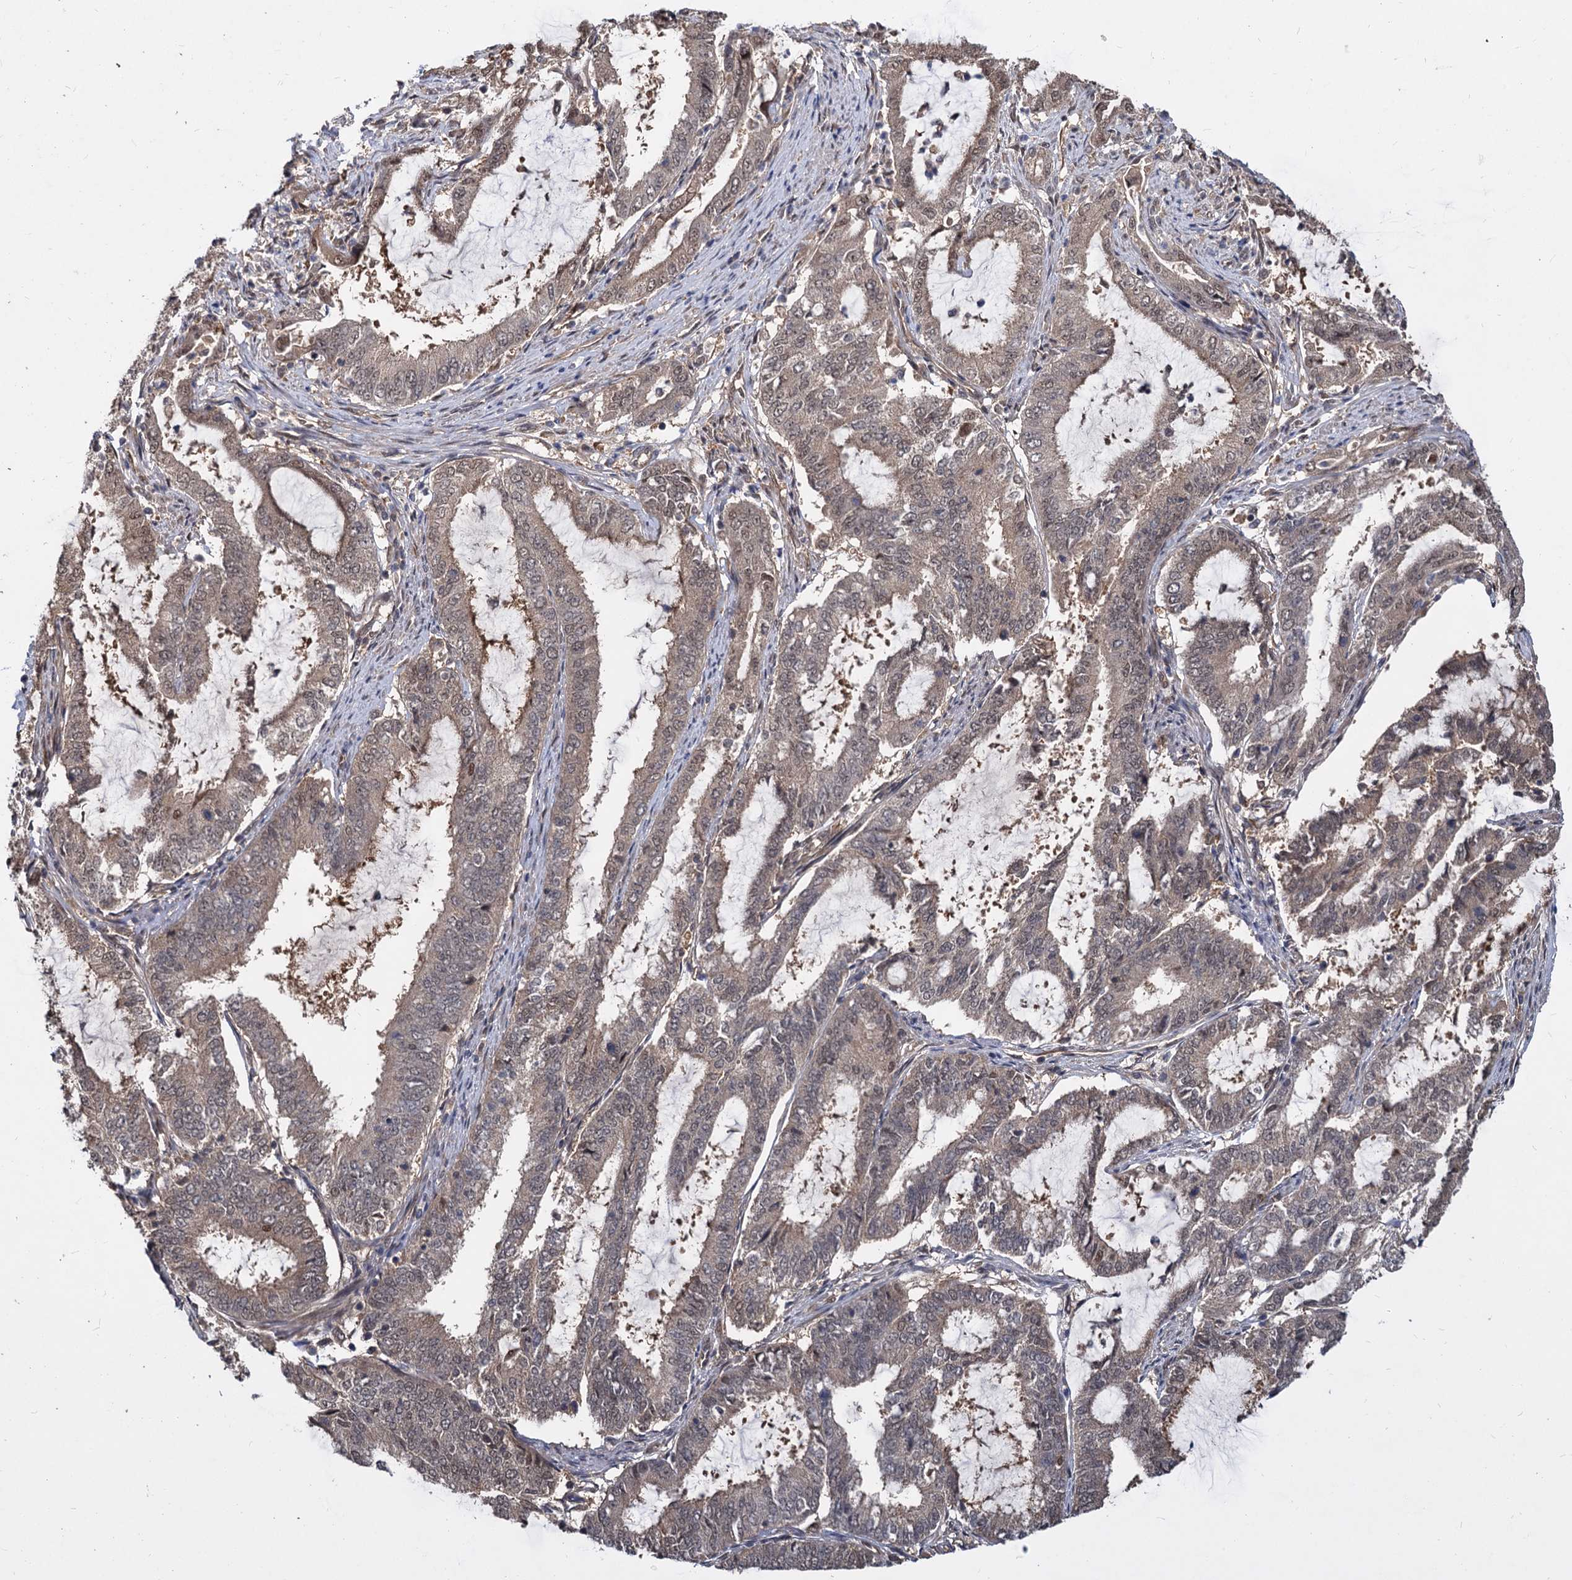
{"staining": {"intensity": "moderate", "quantity": ">75%", "location": "nuclear"}, "tissue": "endometrial cancer", "cell_type": "Tumor cells", "image_type": "cancer", "snomed": [{"axis": "morphology", "description": "Adenocarcinoma, NOS"}, {"axis": "topography", "description": "Endometrium"}], "caption": "Immunohistochemical staining of adenocarcinoma (endometrial) exhibits medium levels of moderate nuclear protein positivity in about >75% of tumor cells.", "gene": "PSMD4", "patient": {"sex": "female", "age": 51}}